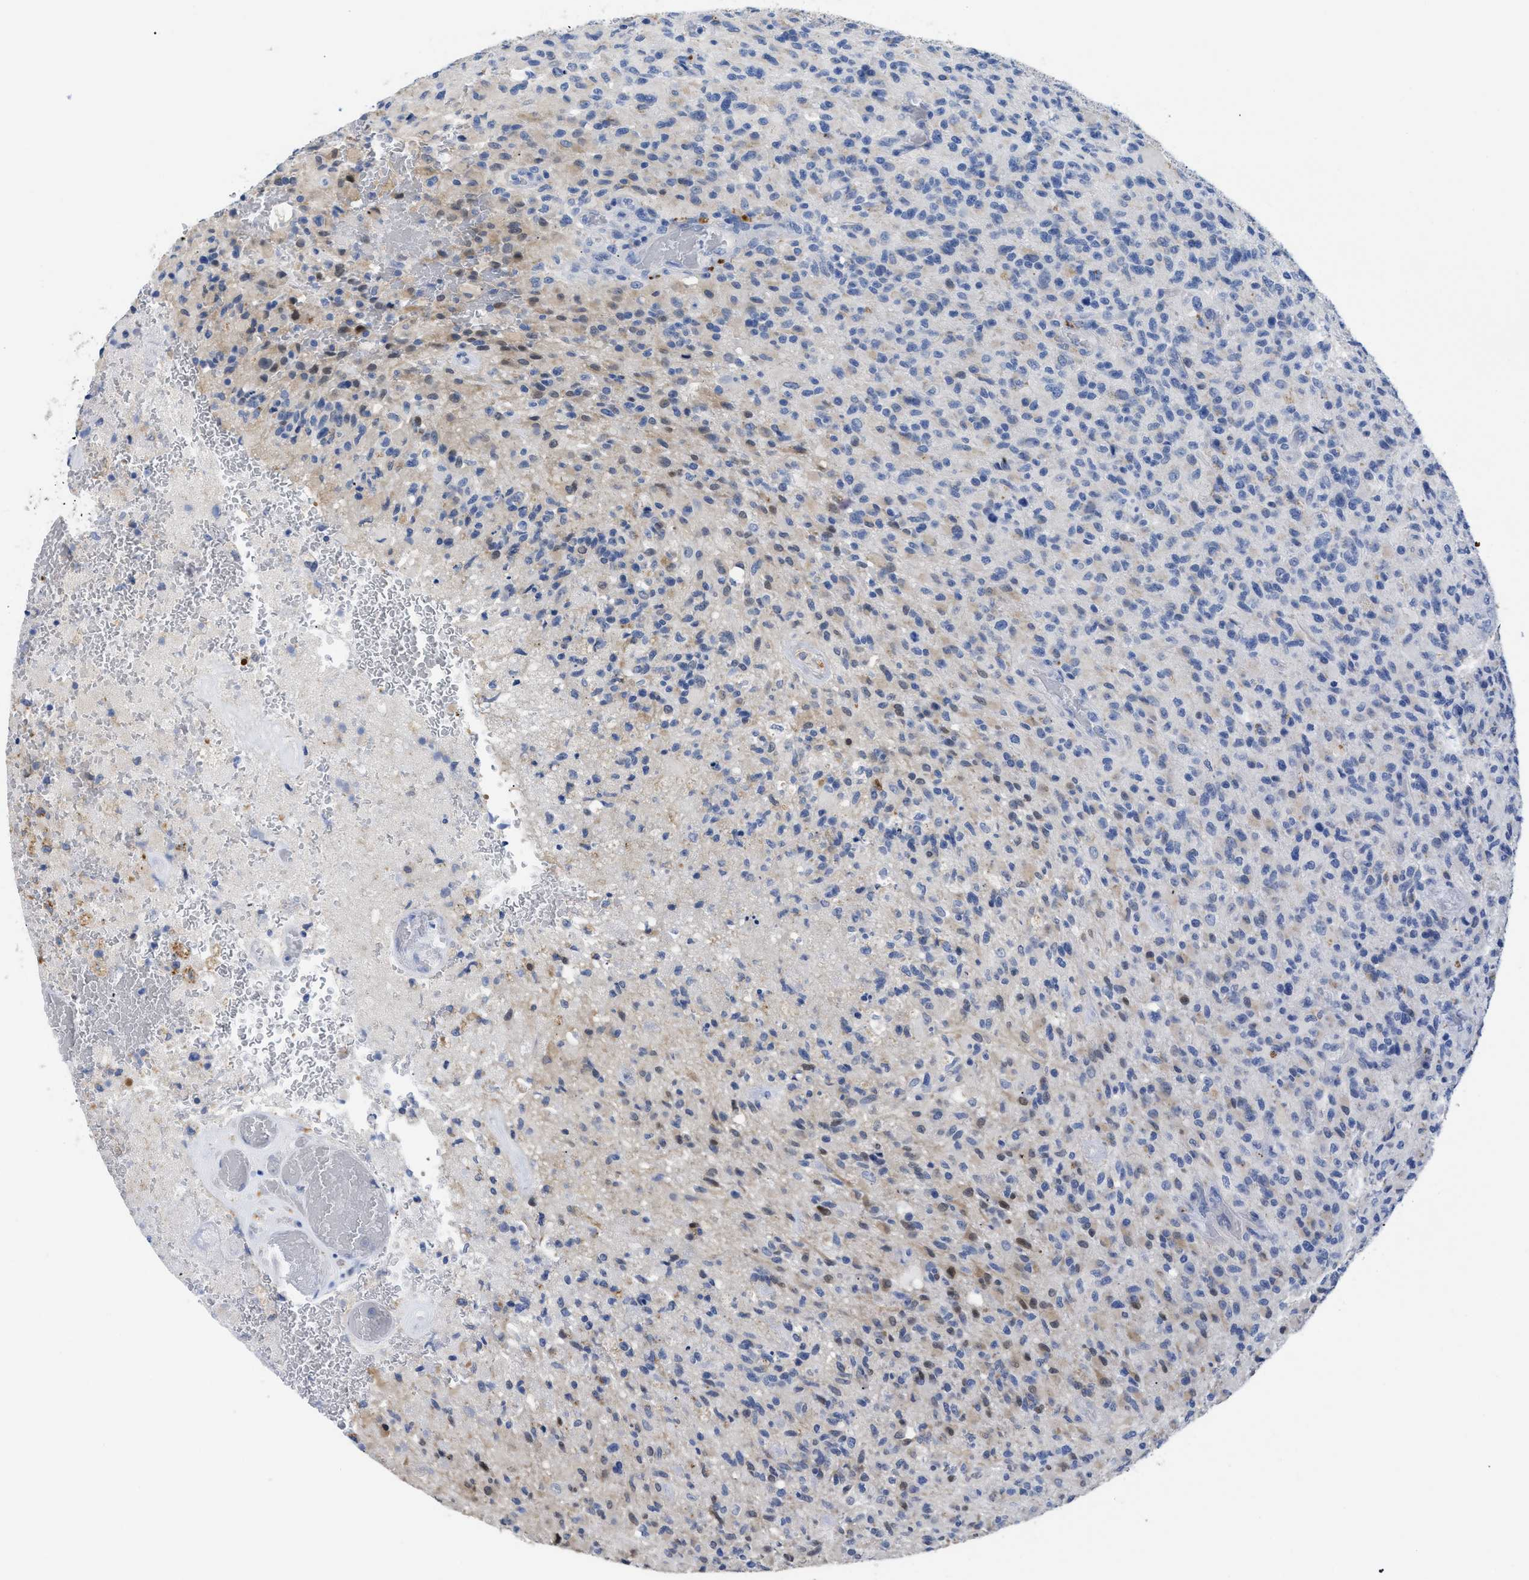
{"staining": {"intensity": "negative", "quantity": "none", "location": "none"}, "tissue": "glioma", "cell_type": "Tumor cells", "image_type": "cancer", "snomed": [{"axis": "morphology", "description": "Glioma, malignant, High grade"}, {"axis": "topography", "description": "Brain"}], "caption": "Immunohistochemistry (IHC) photomicrograph of malignant high-grade glioma stained for a protein (brown), which reveals no staining in tumor cells. (Stains: DAB (3,3'-diaminobenzidine) IHC with hematoxylin counter stain, Microscopy: brightfield microscopy at high magnification).", "gene": "APOBEC2", "patient": {"sex": "male", "age": 71}}